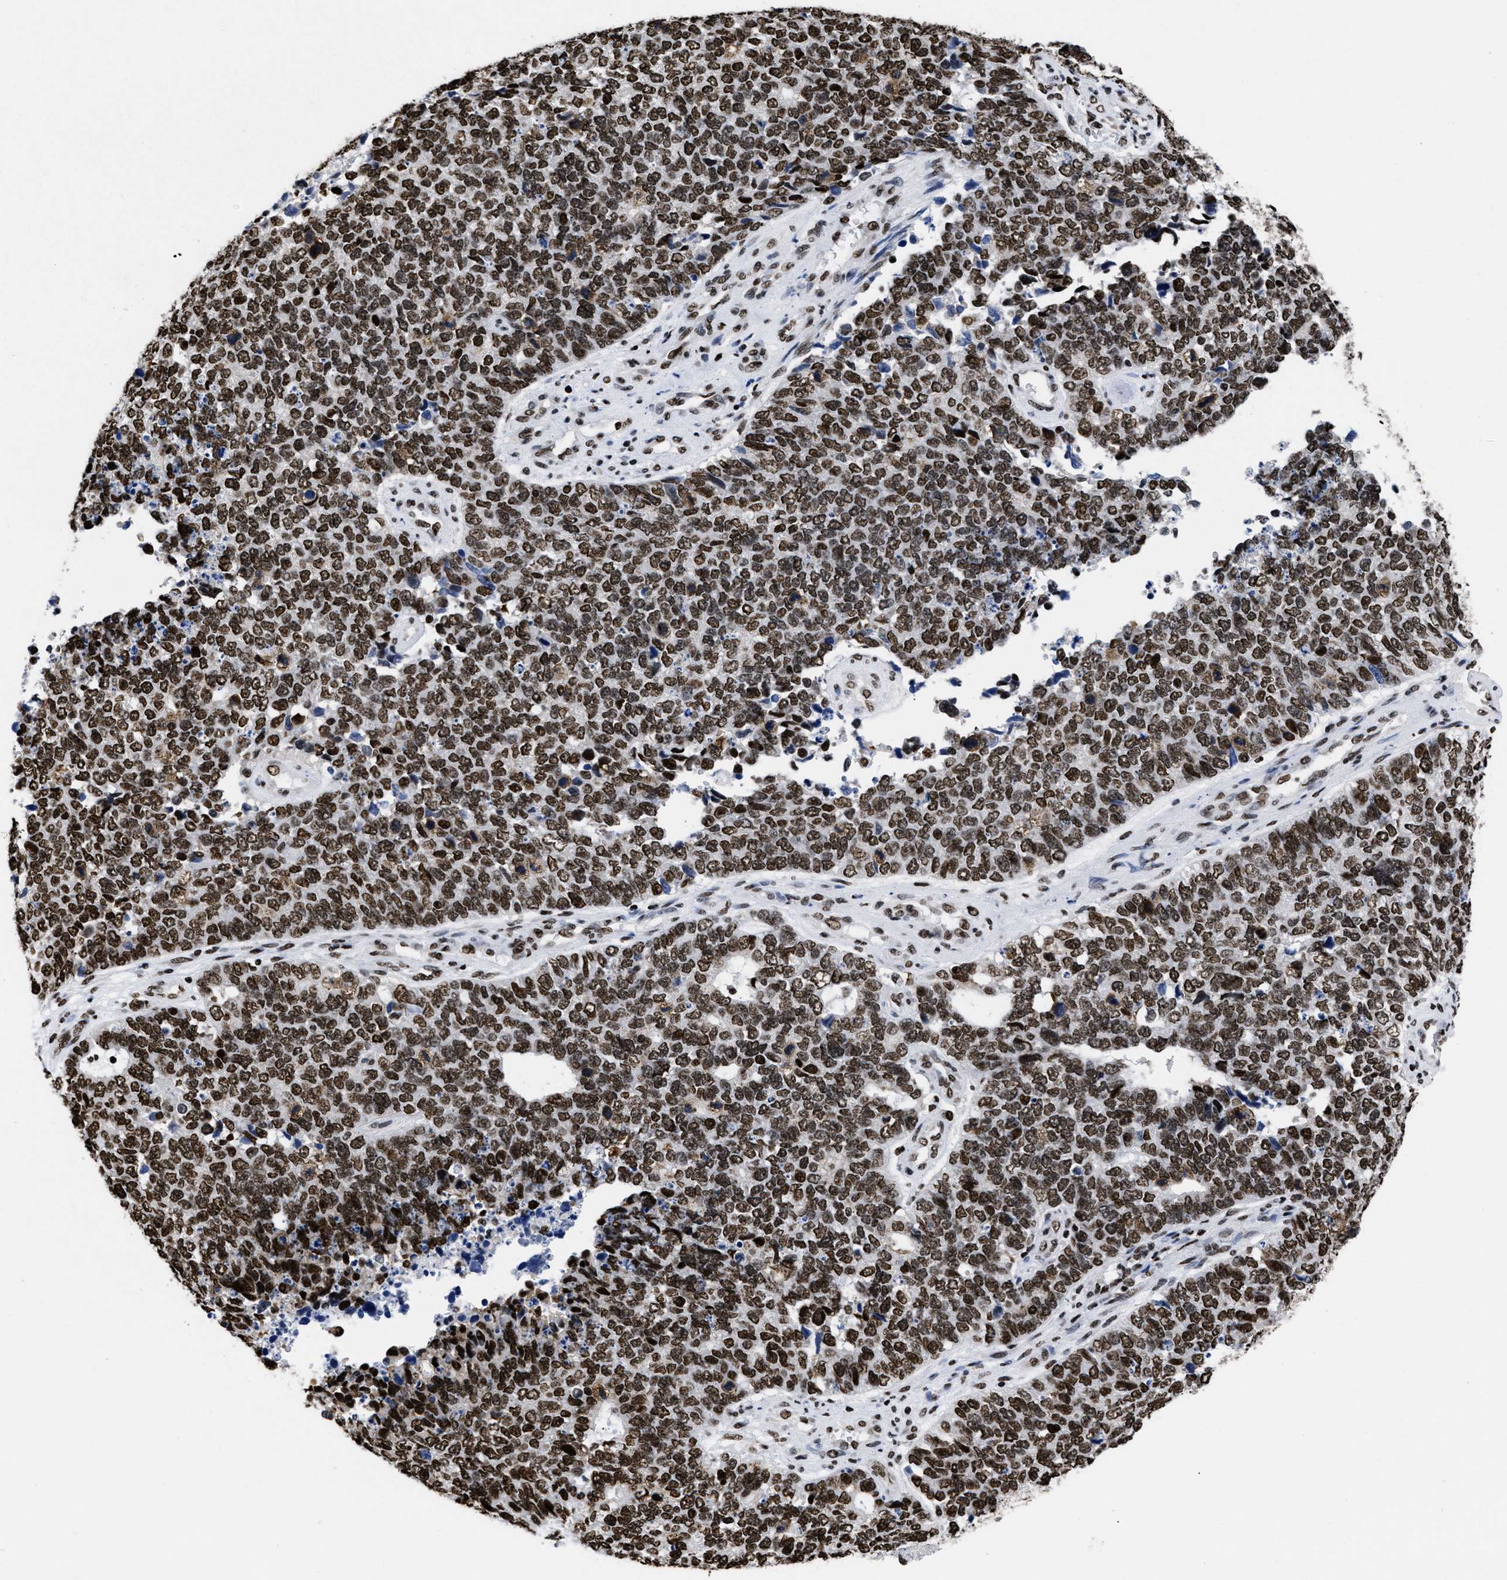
{"staining": {"intensity": "strong", "quantity": ">75%", "location": "nuclear"}, "tissue": "cervical cancer", "cell_type": "Tumor cells", "image_type": "cancer", "snomed": [{"axis": "morphology", "description": "Squamous cell carcinoma, NOS"}, {"axis": "topography", "description": "Cervix"}], "caption": "A high amount of strong nuclear expression is appreciated in about >75% of tumor cells in cervical squamous cell carcinoma tissue.", "gene": "CALHM3", "patient": {"sex": "female", "age": 63}}